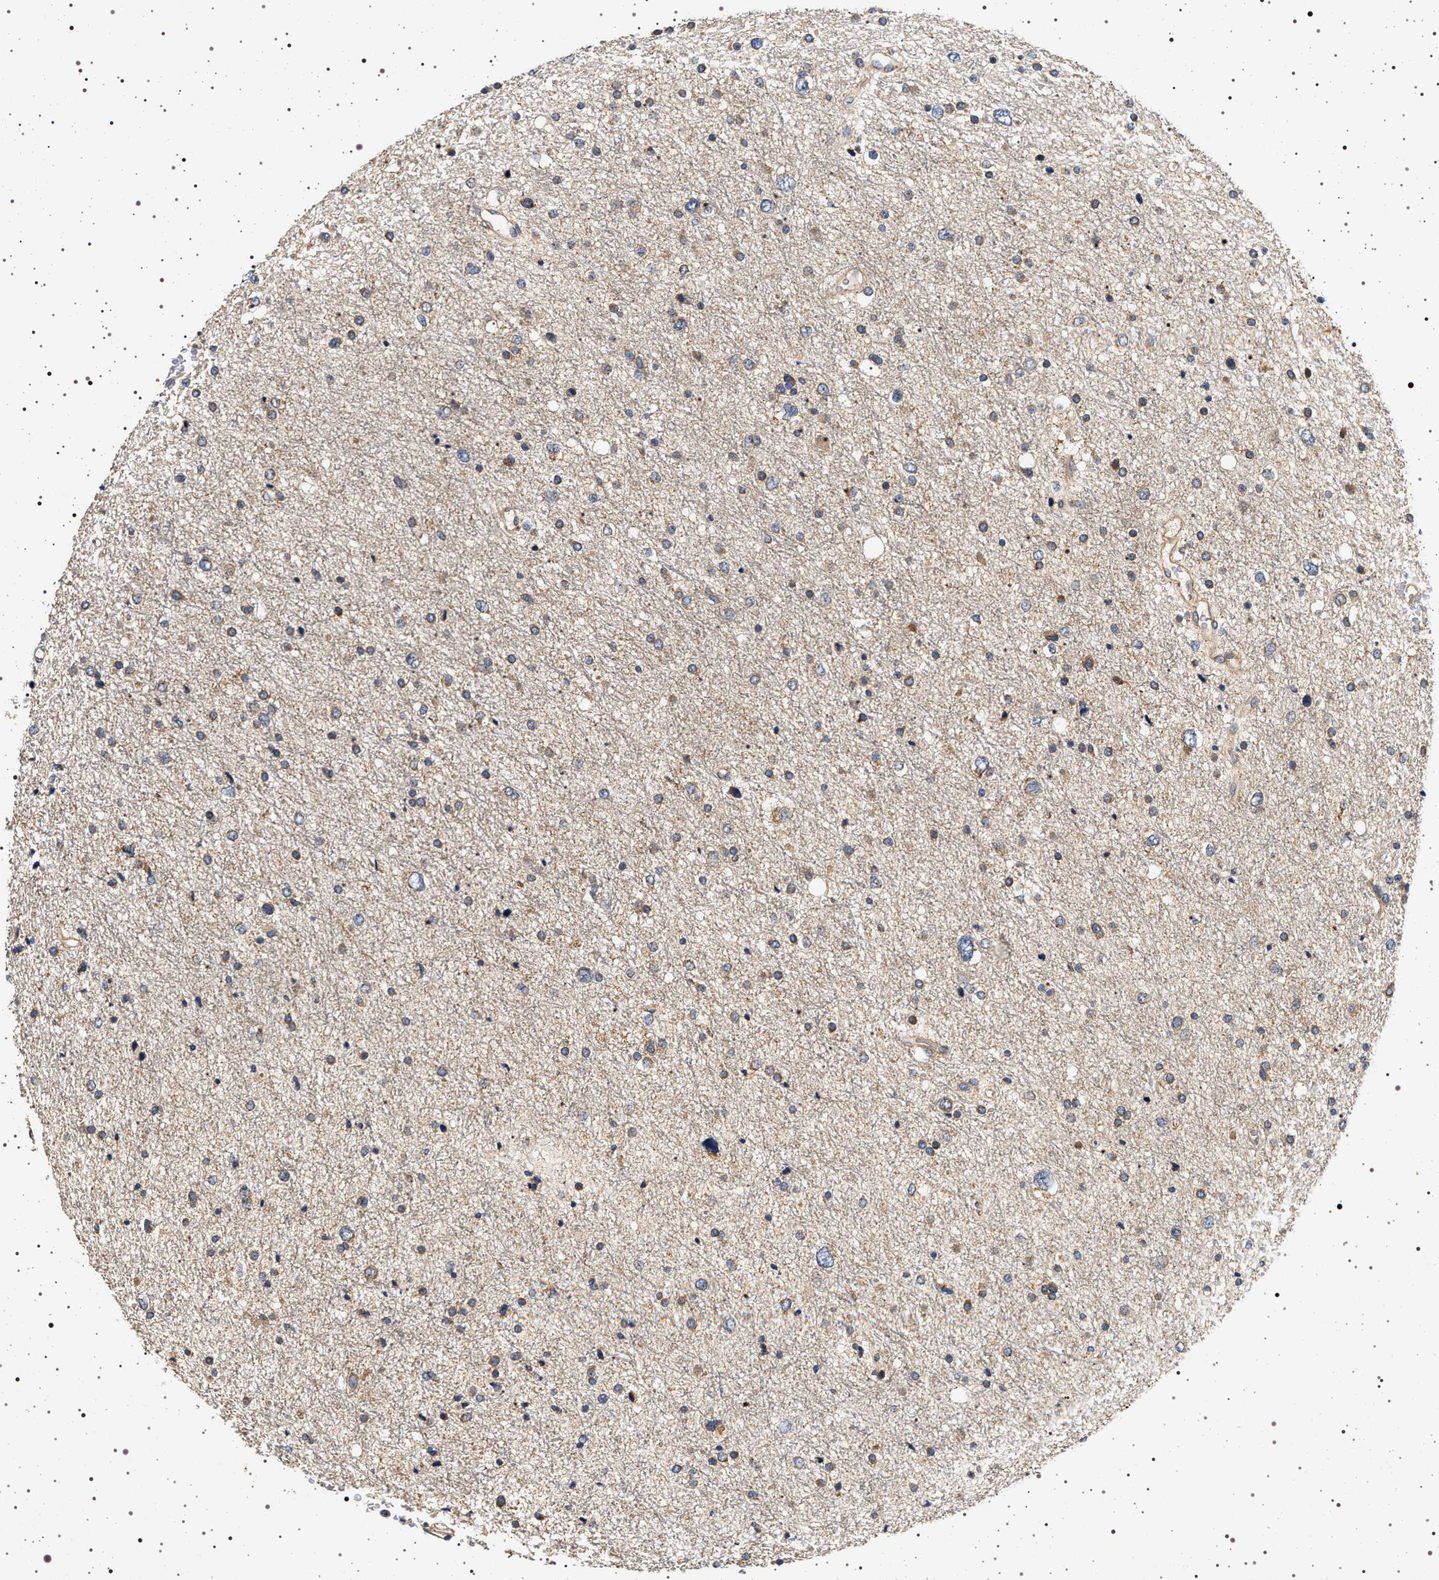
{"staining": {"intensity": "weak", "quantity": "<25%", "location": "cytoplasmic/membranous"}, "tissue": "glioma", "cell_type": "Tumor cells", "image_type": "cancer", "snomed": [{"axis": "morphology", "description": "Glioma, malignant, Low grade"}, {"axis": "topography", "description": "Brain"}], "caption": "Tumor cells show no significant positivity in glioma.", "gene": "DCBLD2", "patient": {"sex": "female", "age": 37}}